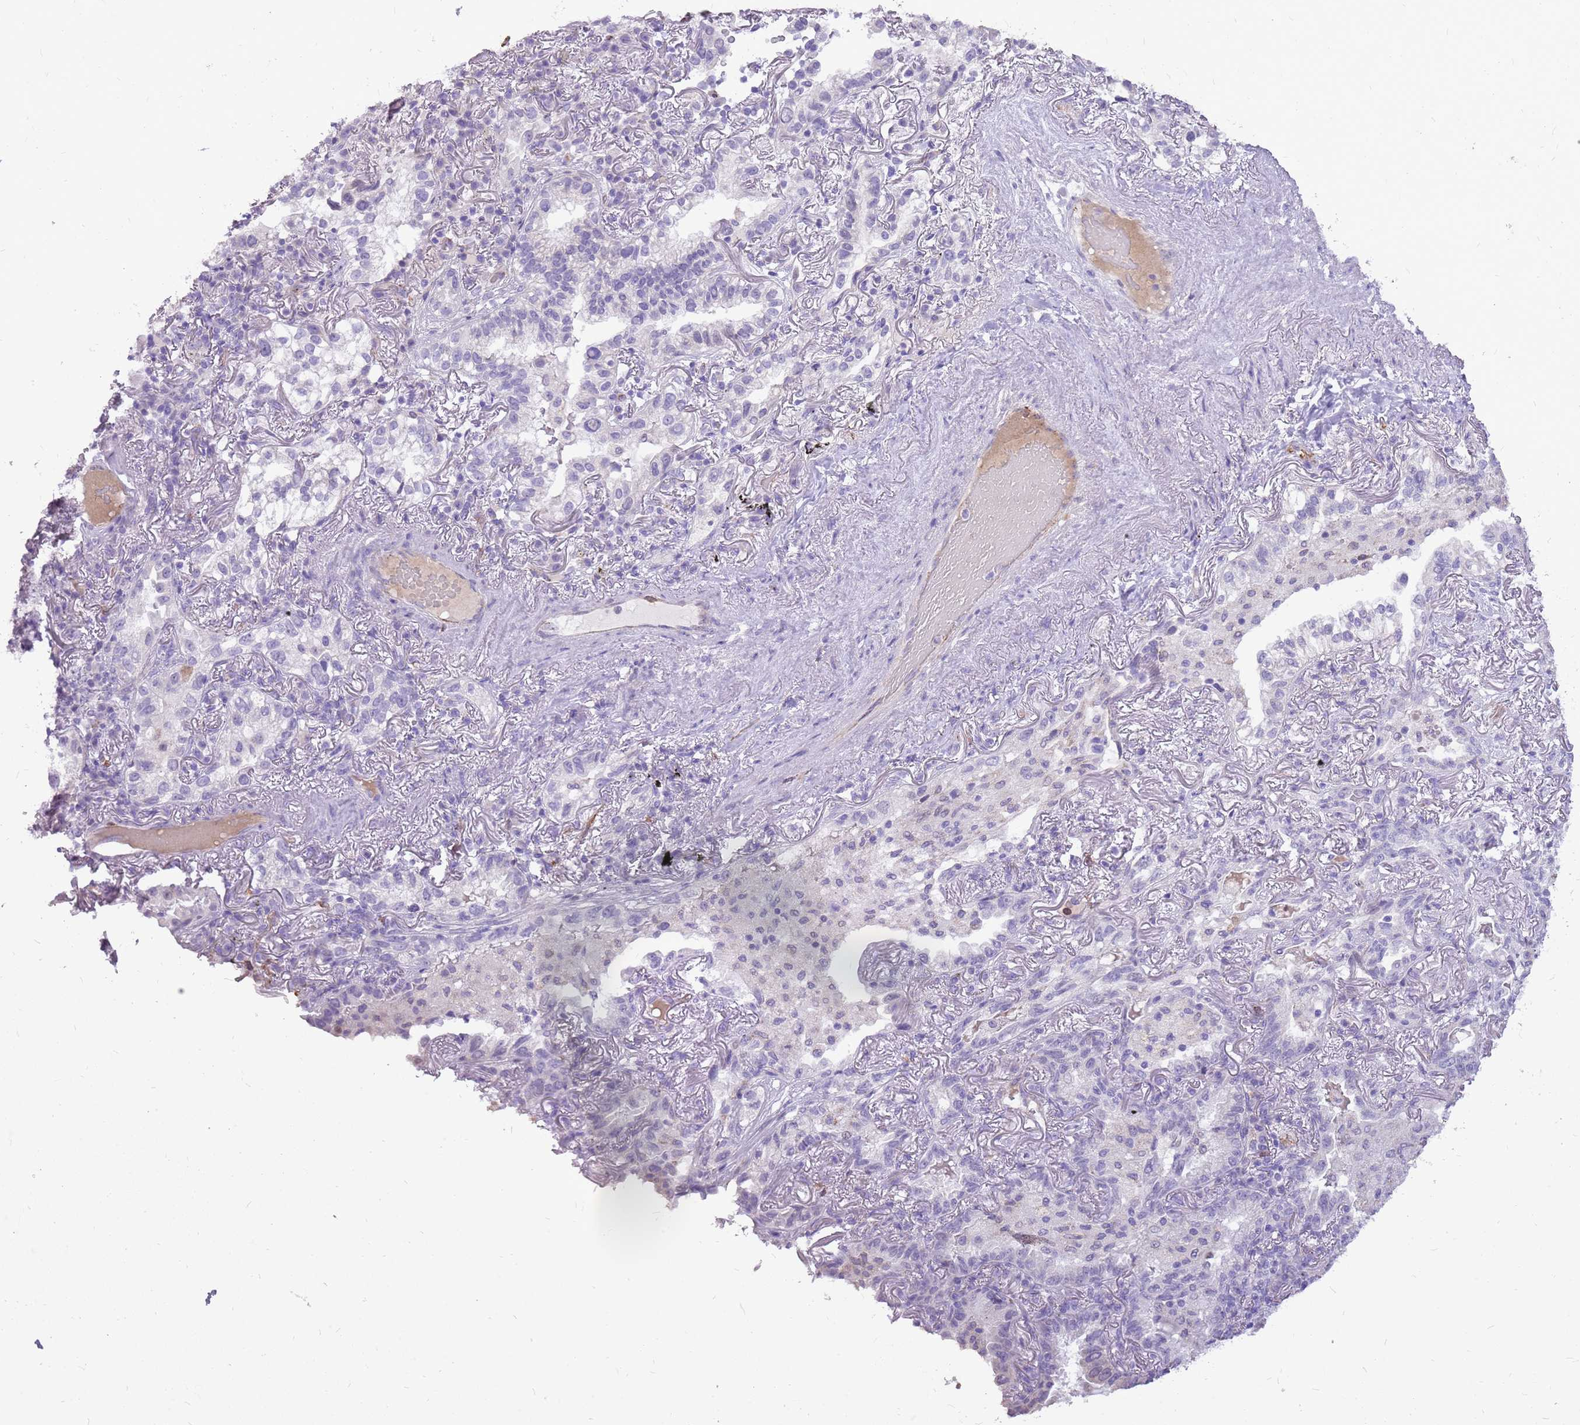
{"staining": {"intensity": "negative", "quantity": "none", "location": "none"}, "tissue": "lung cancer", "cell_type": "Tumor cells", "image_type": "cancer", "snomed": [{"axis": "morphology", "description": "Adenocarcinoma, NOS"}, {"axis": "topography", "description": "Lung"}], "caption": "An immunohistochemistry (IHC) image of adenocarcinoma (lung) is shown. There is no staining in tumor cells of adenocarcinoma (lung). The staining was performed using DAB to visualize the protein expression in brown, while the nuclei were stained in blue with hematoxylin (Magnification: 20x).", "gene": "PCNX1", "patient": {"sex": "female", "age": 69}}